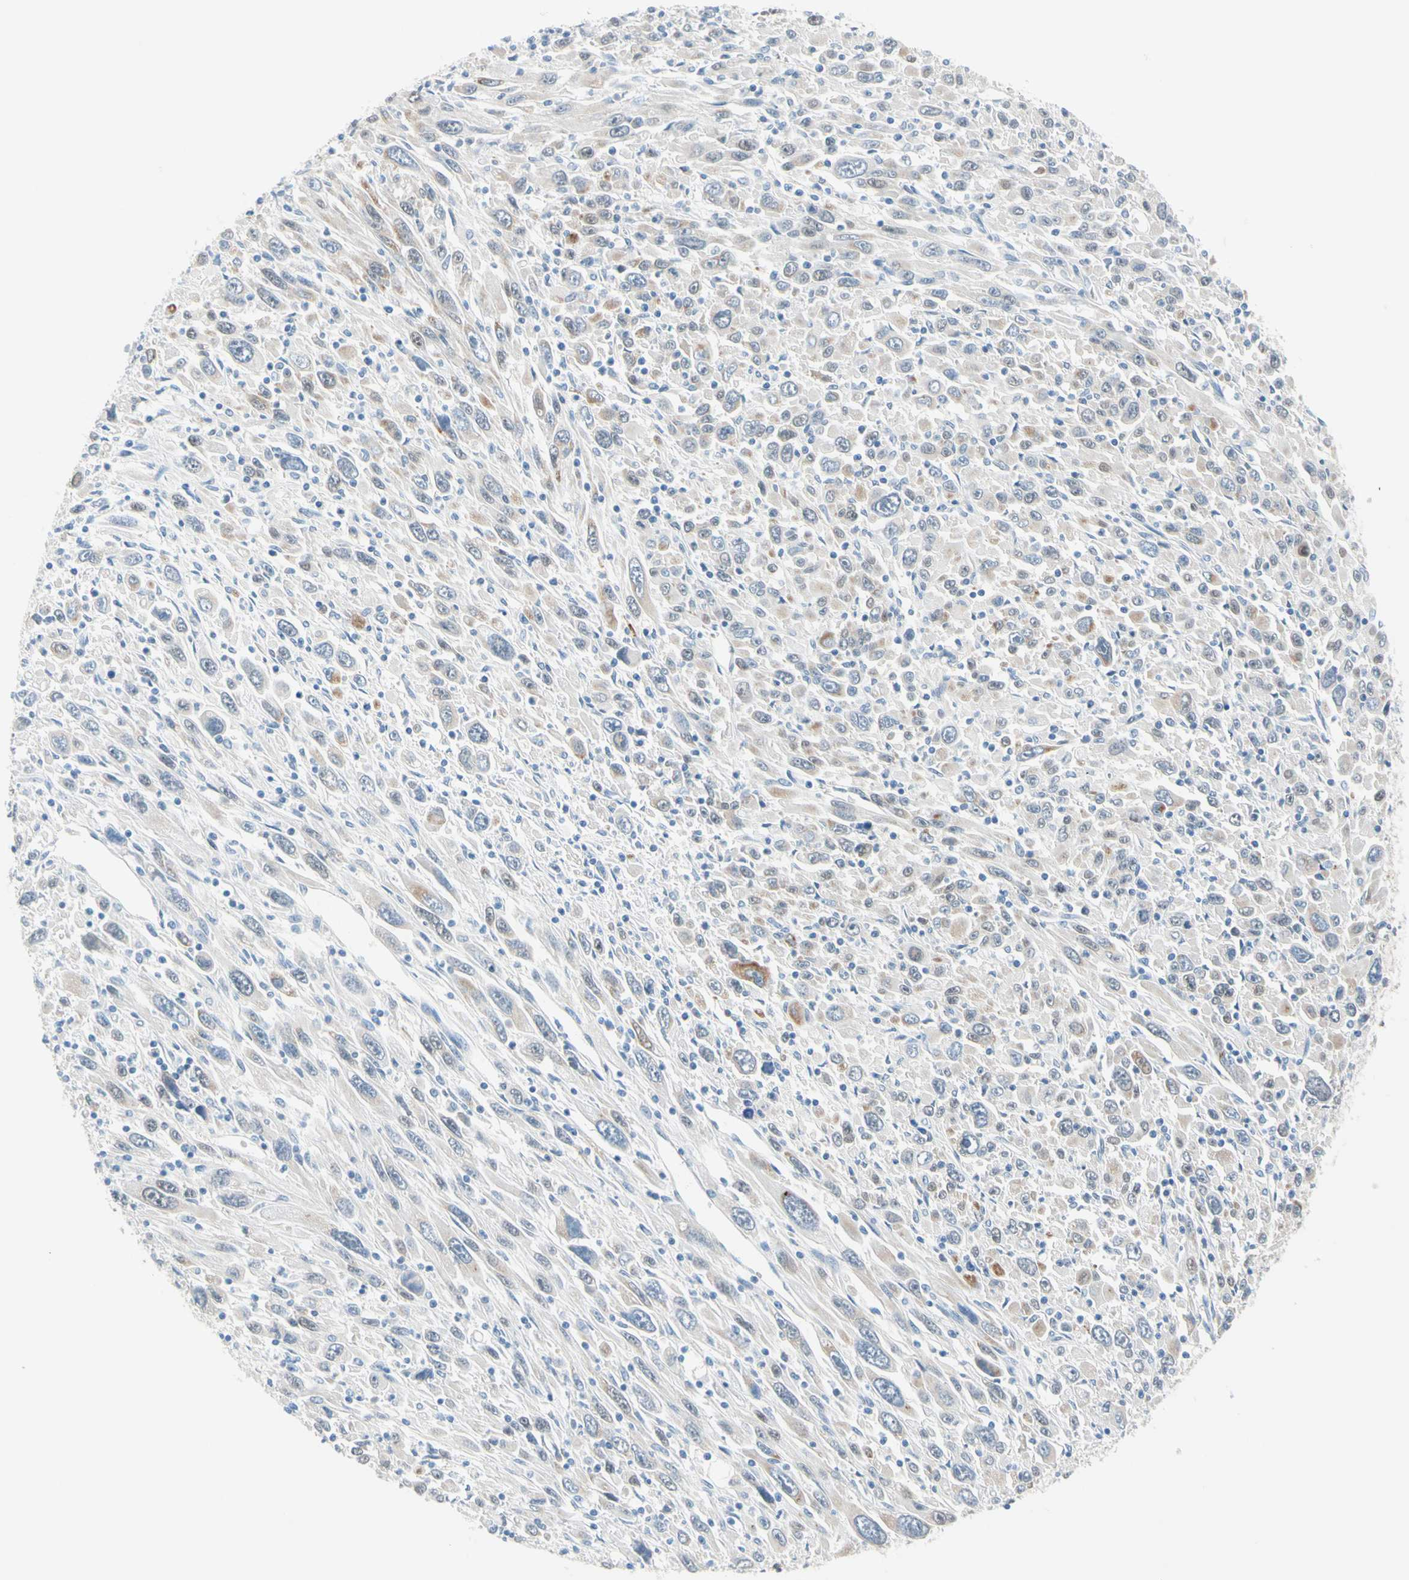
{"staining": {"intensity": "weak", "quantity": "25%-75%", "location": "cytoplasmic/membranous"}, "tissue": "melanoma", "cell_type": "Tumor cells", "image_type": "cancer", "snomed": [{"axis": "morphology", "description": "Malignant melanoma, Metastatic site"}, {"axis": "topography", "description": "Skin"}], "caption": "Malignant melanoma (metastatic site) was stained to show a protein in brown. There is low levels of weak cytoplasmic/membranous expression in approximately 25%-75% of tumor cells.", "gene": "MFF", "patient": {"sex": "female", "age": 56}}